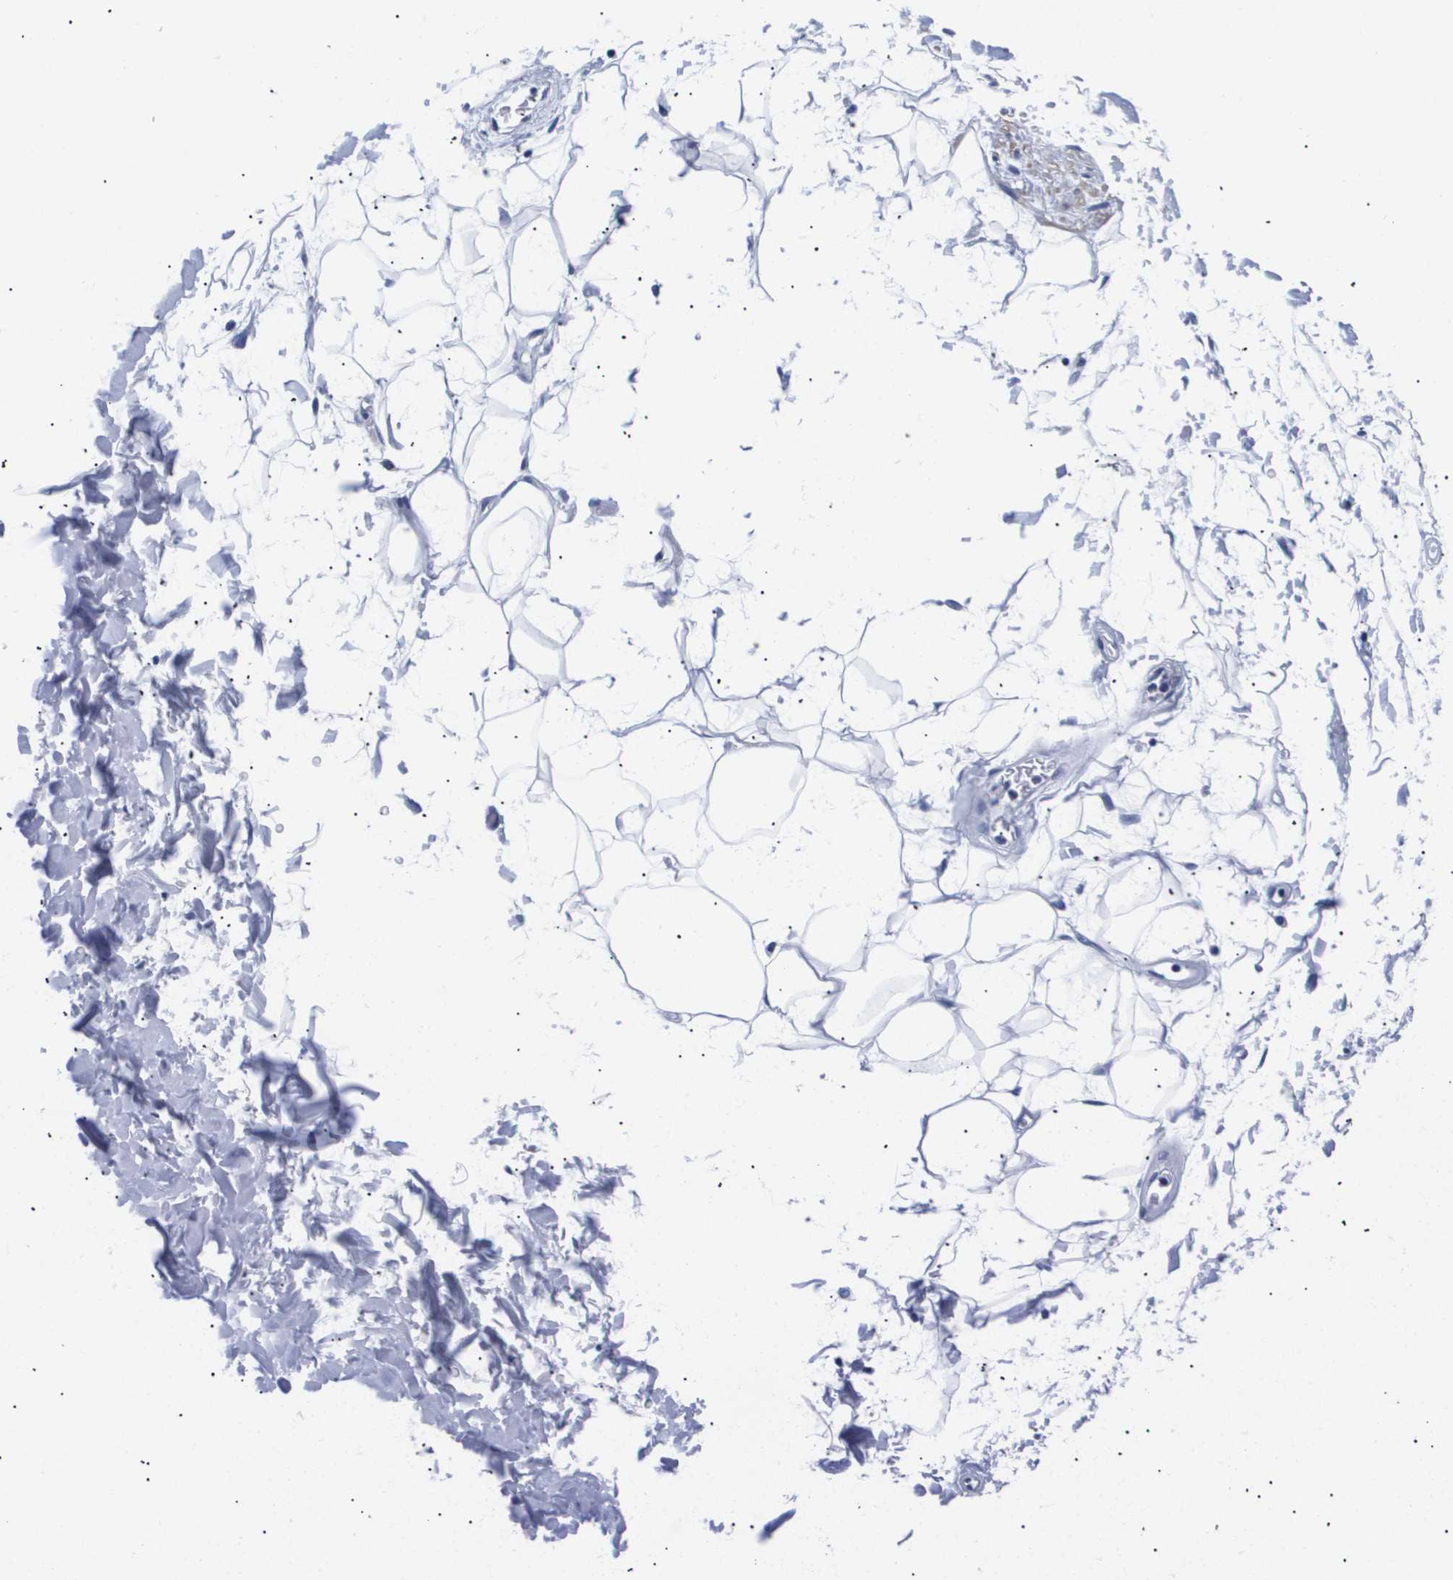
{"staining": {"intensity": "negative", "quantity": "none", "location": "none"}, "tissue": "adipose tissue", "cell_type": "Adipocytes", "image_type": "normal", "snomed": [{"axis": "morphology", "description": "Normal tissue, NOS"}, {"axis": "topography", "description": "Soft tissue"}], "caption": "An immunohistochemistry (IHC) micrograph of unremarkable adipose tissue is shown. There is no staining in adipocytes of adipose tissue. (DAB immunohistochemistry, high magnification).", "gene": "SHD", "patient": {"sex": "male", "age": 72}}